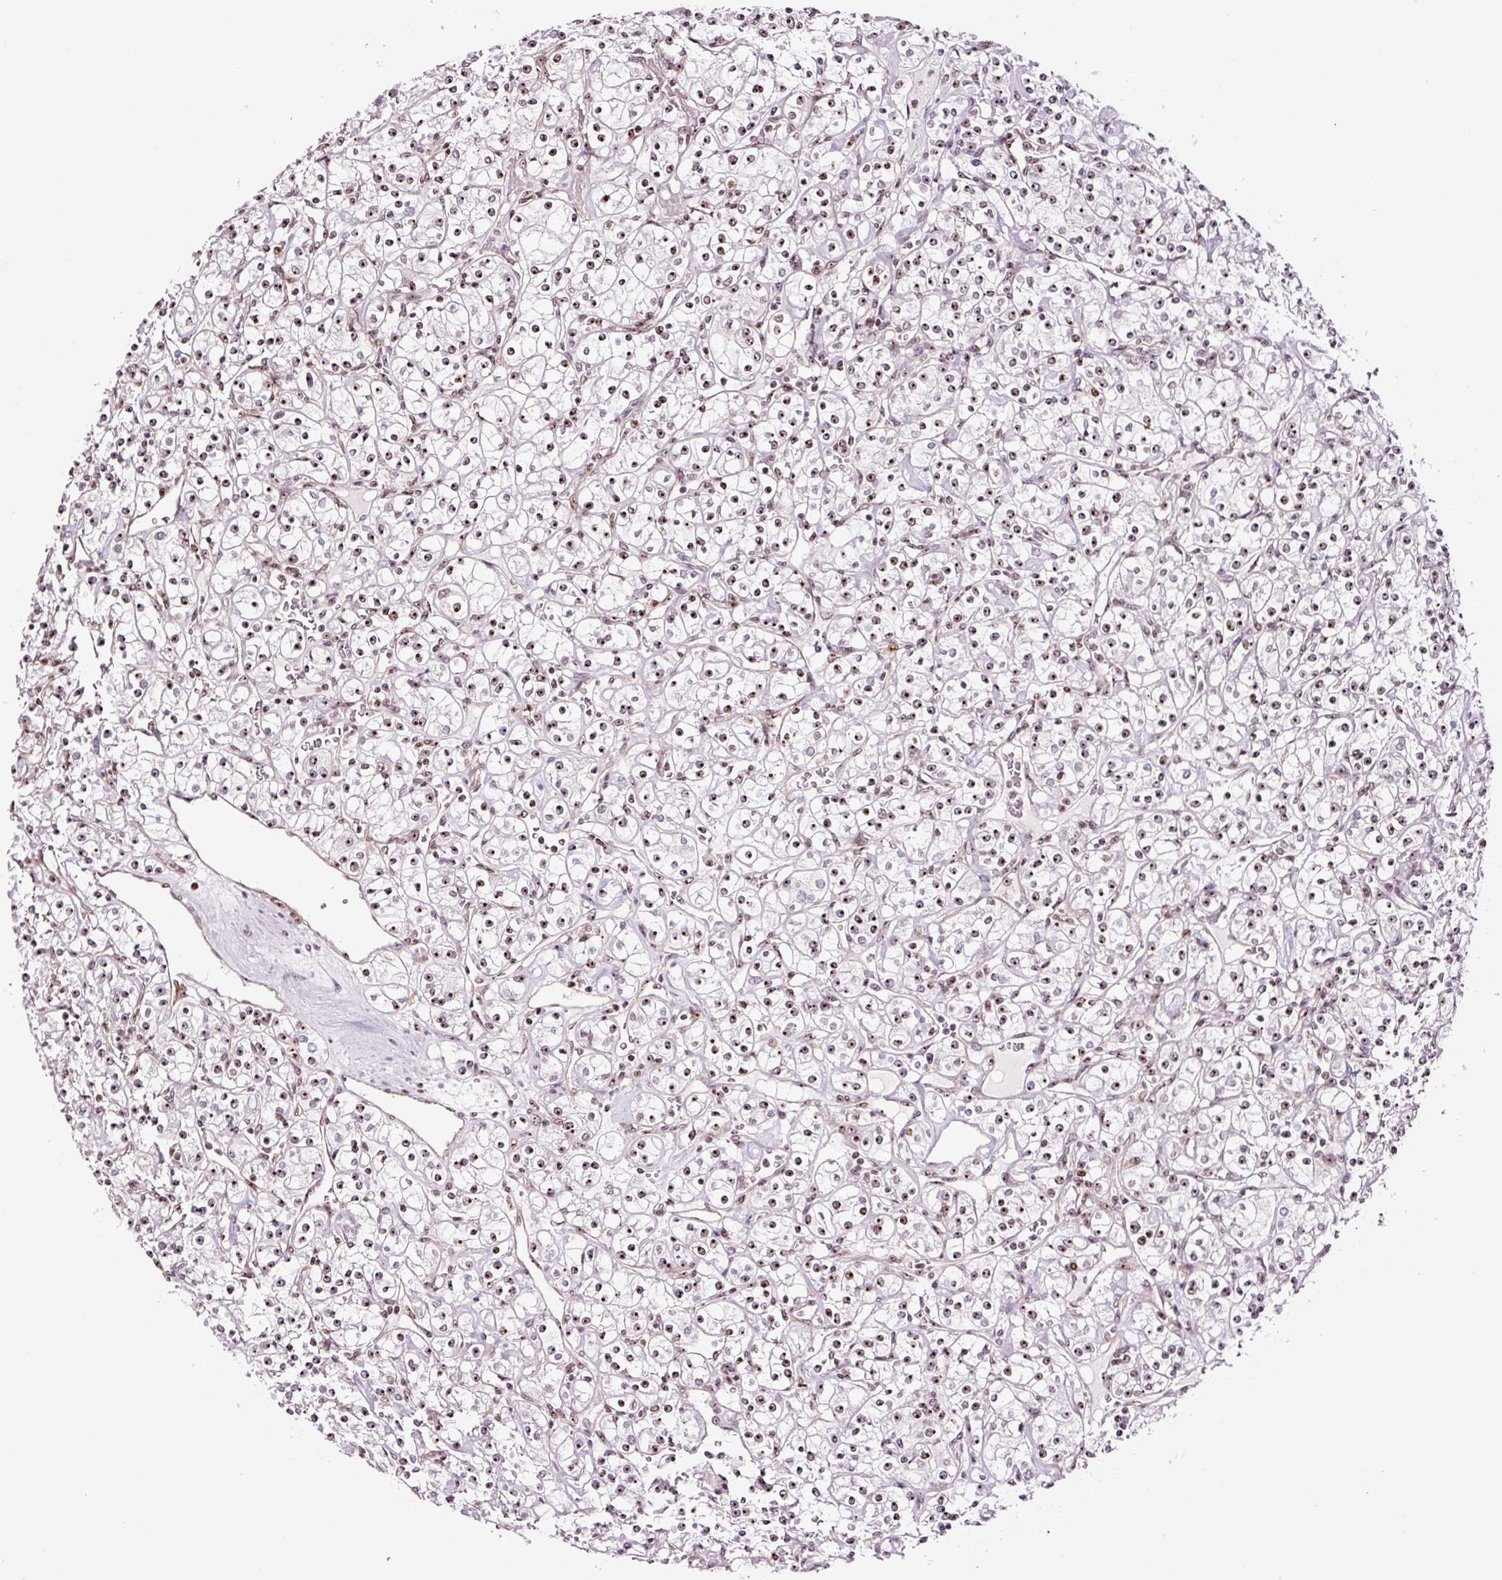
{"staining": {"intensity": "moderate", "quantity": ">75%", "location": "nuclear"}, "tissue": "renal cancer", "cell_type": "Tumor cells", "image_type": "cancer", "snomed": [{"axis": "morphology", "description": "Adenocarcinoma, NOS"}, {"axis": "topography", "description": "Kidney"}], "caption": "This photomicrograph displays immunohistochemistry staining of adenocarcinoma (renal), with medium moderate nuclear positivity in about >75% of tumor cells.", "gene": "GNL3", "patient": {"sex": "male", "age": 77}}